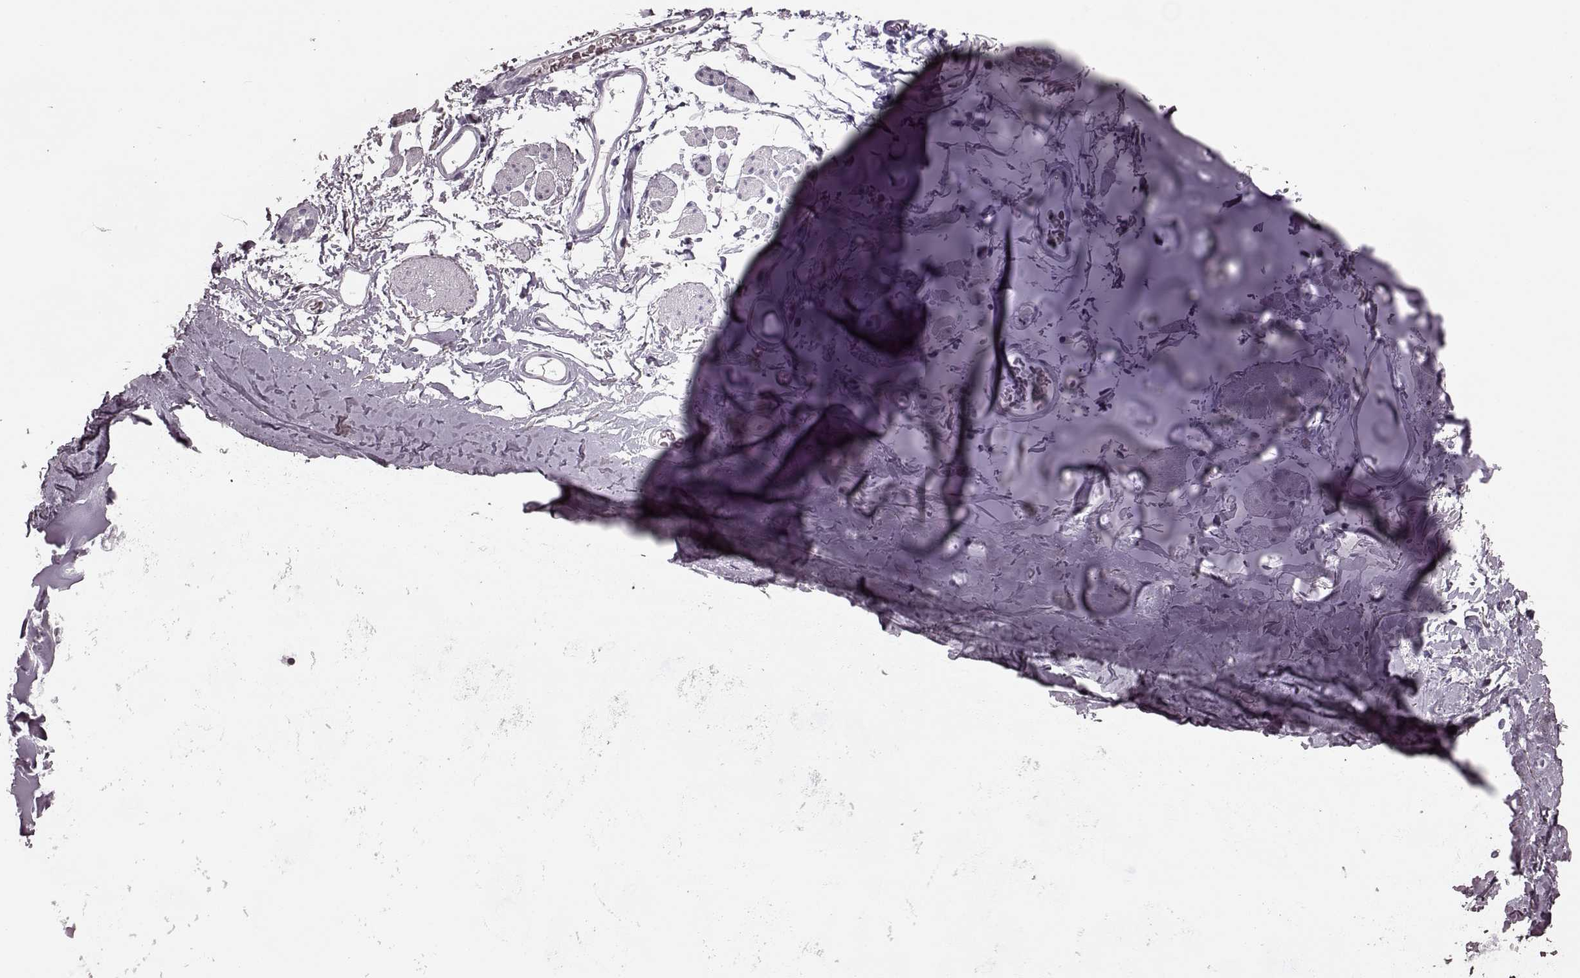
{"staining": {"intensity": "negative", "quantity": "none", "location": "none"}, "tissue": "adipose tissue", "cell_type": "Adipocytes", "image_type": "normal", "snomed": [{"axis": "morphology", "description": "Normal tissue, NOS"}, {"axis": "topography", "description": "Cartilage tissue"}, {"axis": "topography", "description": "Bronchus"}], "caption": "This is an immunohistochemistry histopathology image of unremarkable adipose tissue. There is no staining in adipocytes.", "gene": "TRPM1", "patient": {"sex": "female", "age": 79}}